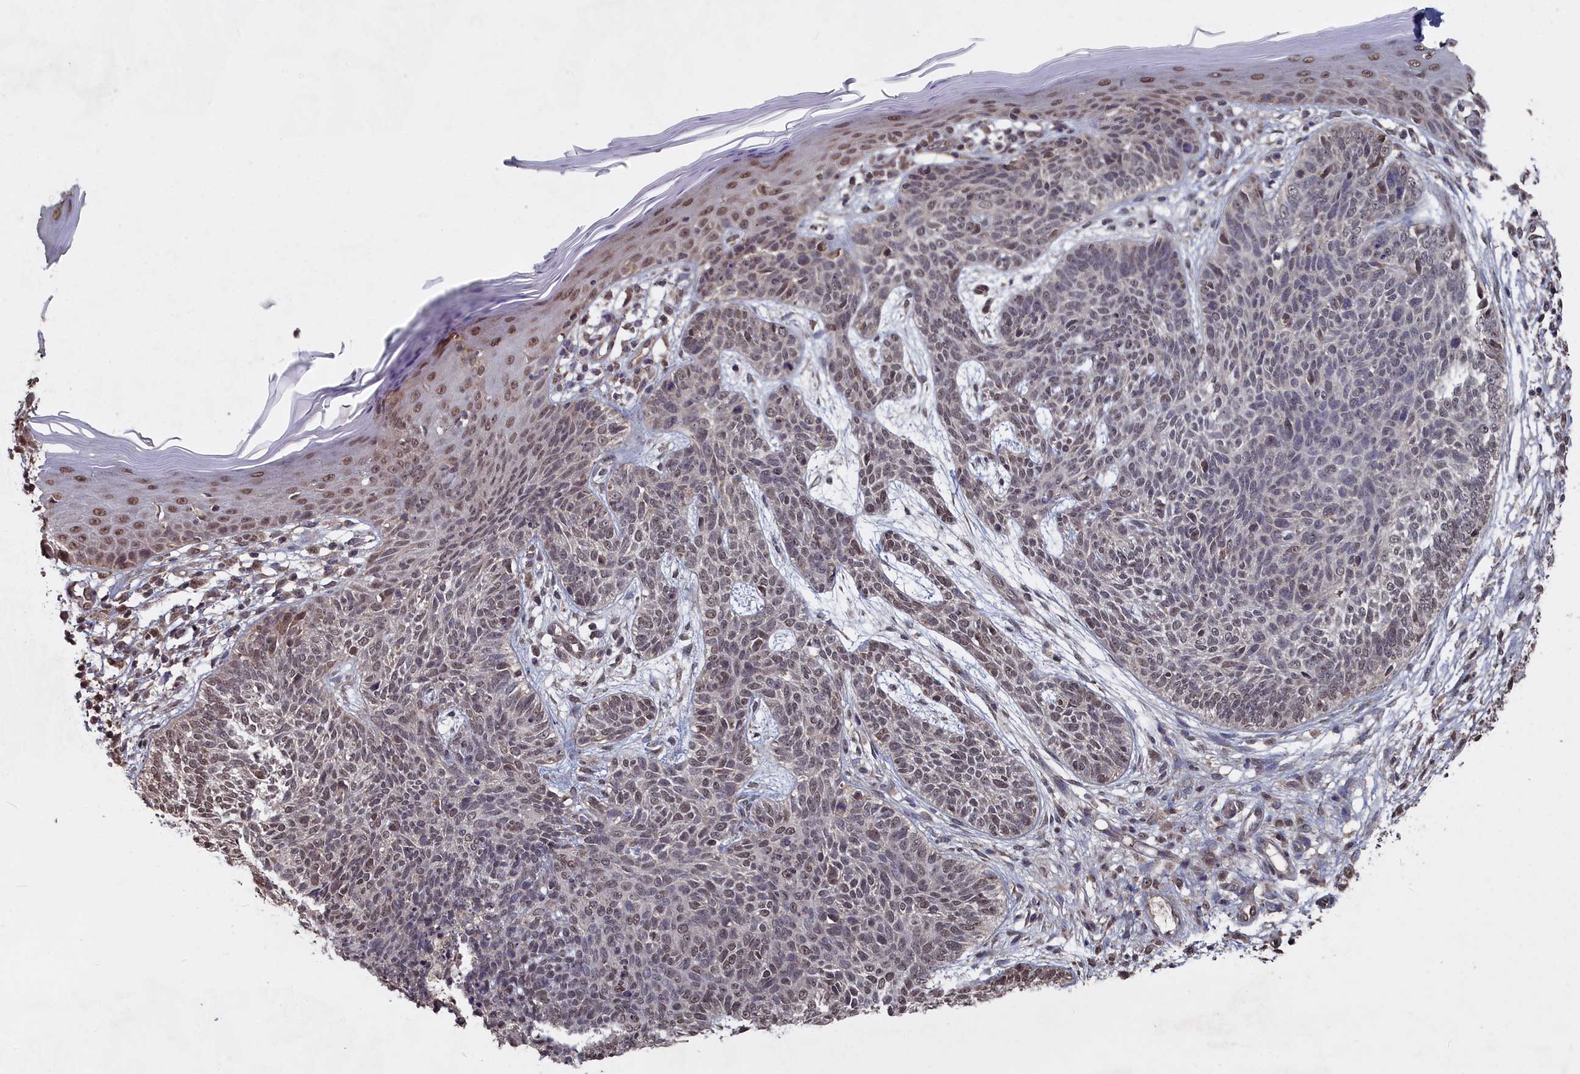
{"staining": {"intensity": "weak", "quantity": "25%-75%", "location": "nuclear"}, "tissue": "skin cancer", "cell_type": "Tumor cells", "image_type": "cancer", "snomed": [{"axis": "morphology", "description": "Basal cell carcinoma"}, {"axis": "topography", "description": "Skin"}], "caption": "Tumor cells show low levels of weak nuclear positivity in about 25%-75% of cells in human skin cancer. (DAB (3,3'-diaminobenzidine) IHC, brown staining for protein, blue staining for nuclei).", "gene": "CCNP", "patient": {"sex": "female", "age": 66}}